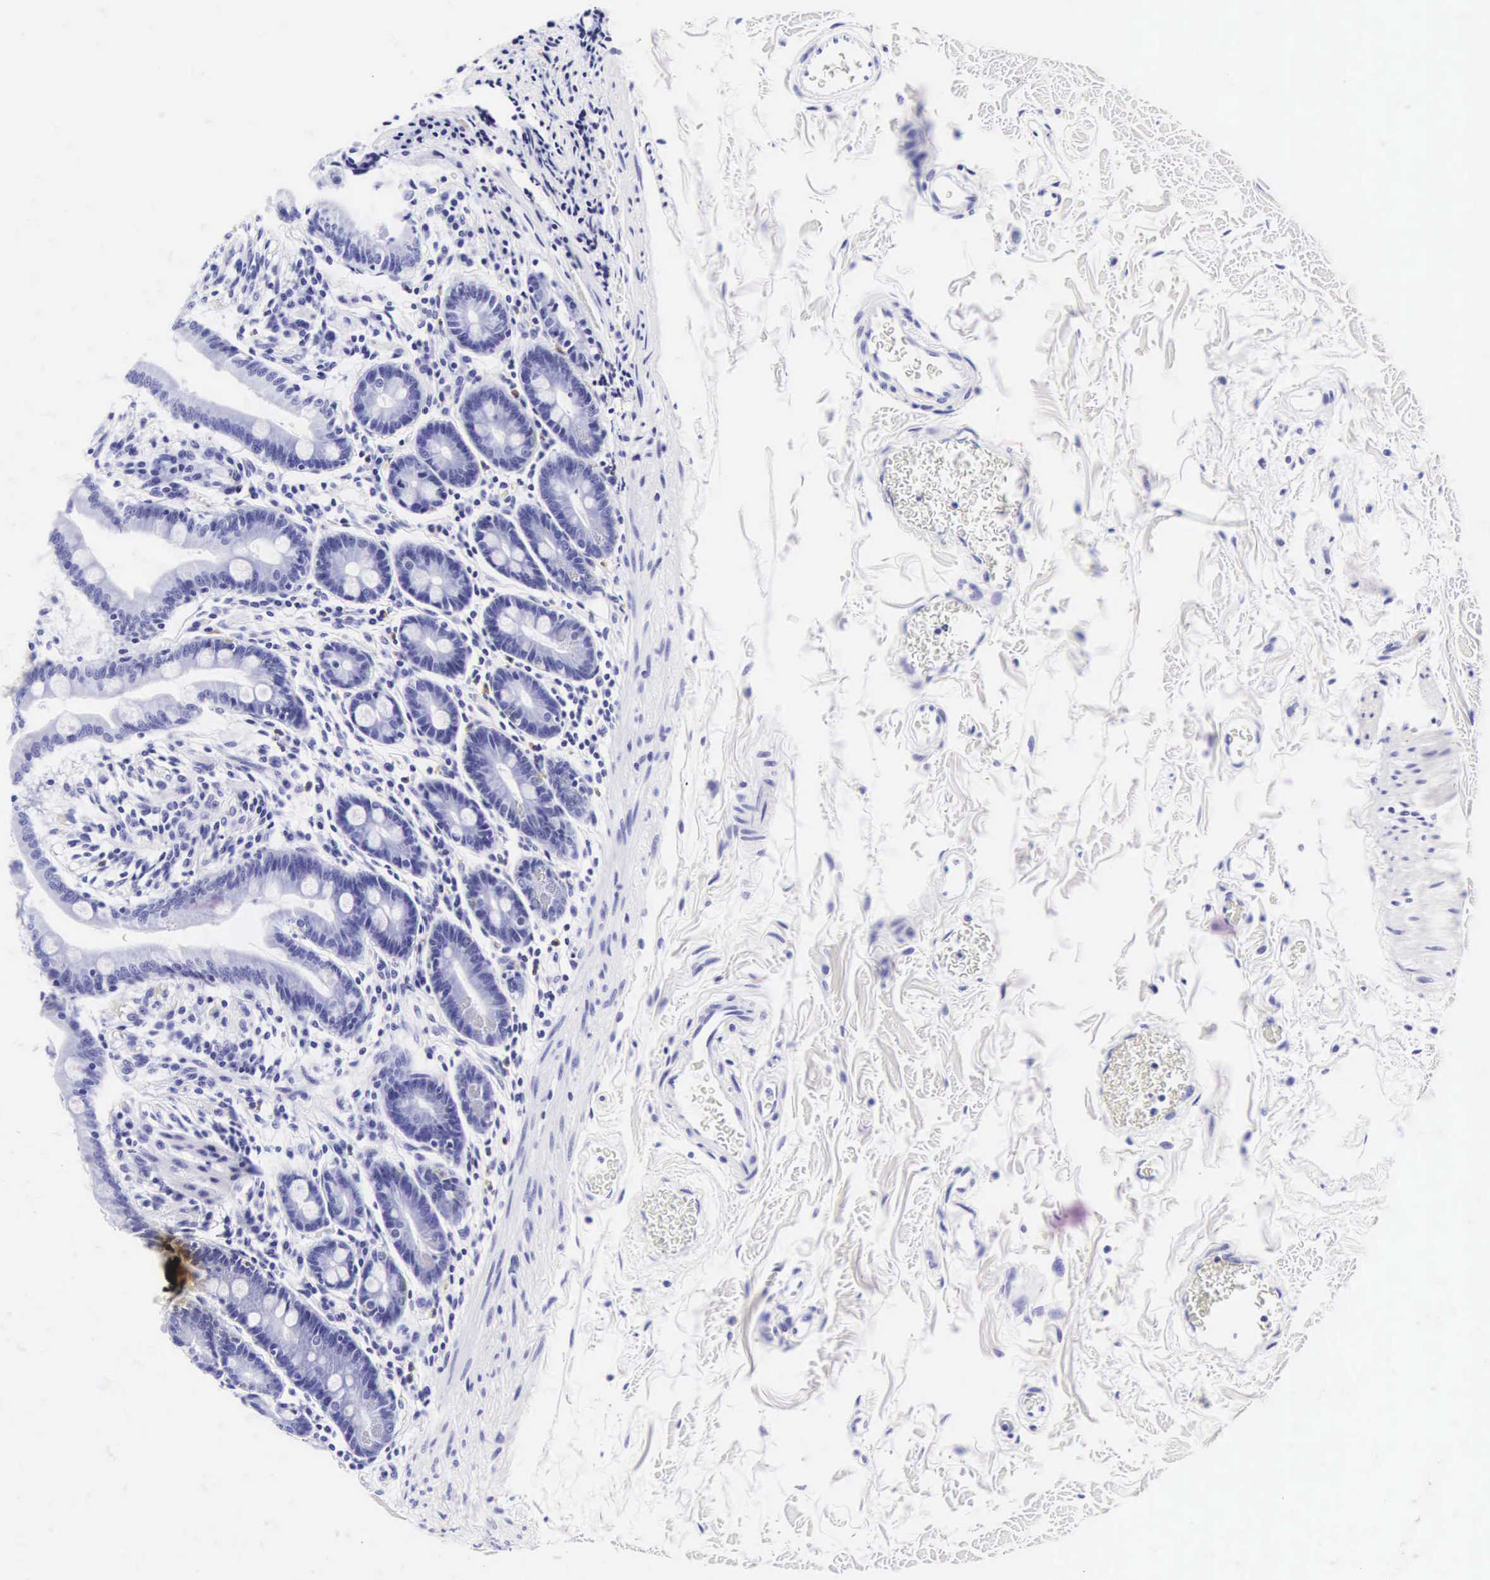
{"staining": {"intensity": "negative", "quantity": "none", "location": "none"}, "tissue": "duodenum", "cell_type": "Glandular cells", "image_type": "normal", "snomed": [{"axis": "morphology", "description": "Normal tissue, NOS"}, {"axis": "topography", "description": "Duodenum"}], "caption": "Immunohistochemical staining of normal human duodenum displays no significant positivity in glandular cells.", "gene": "CD1A", "patient": {"sex": "female", "age": 77}}